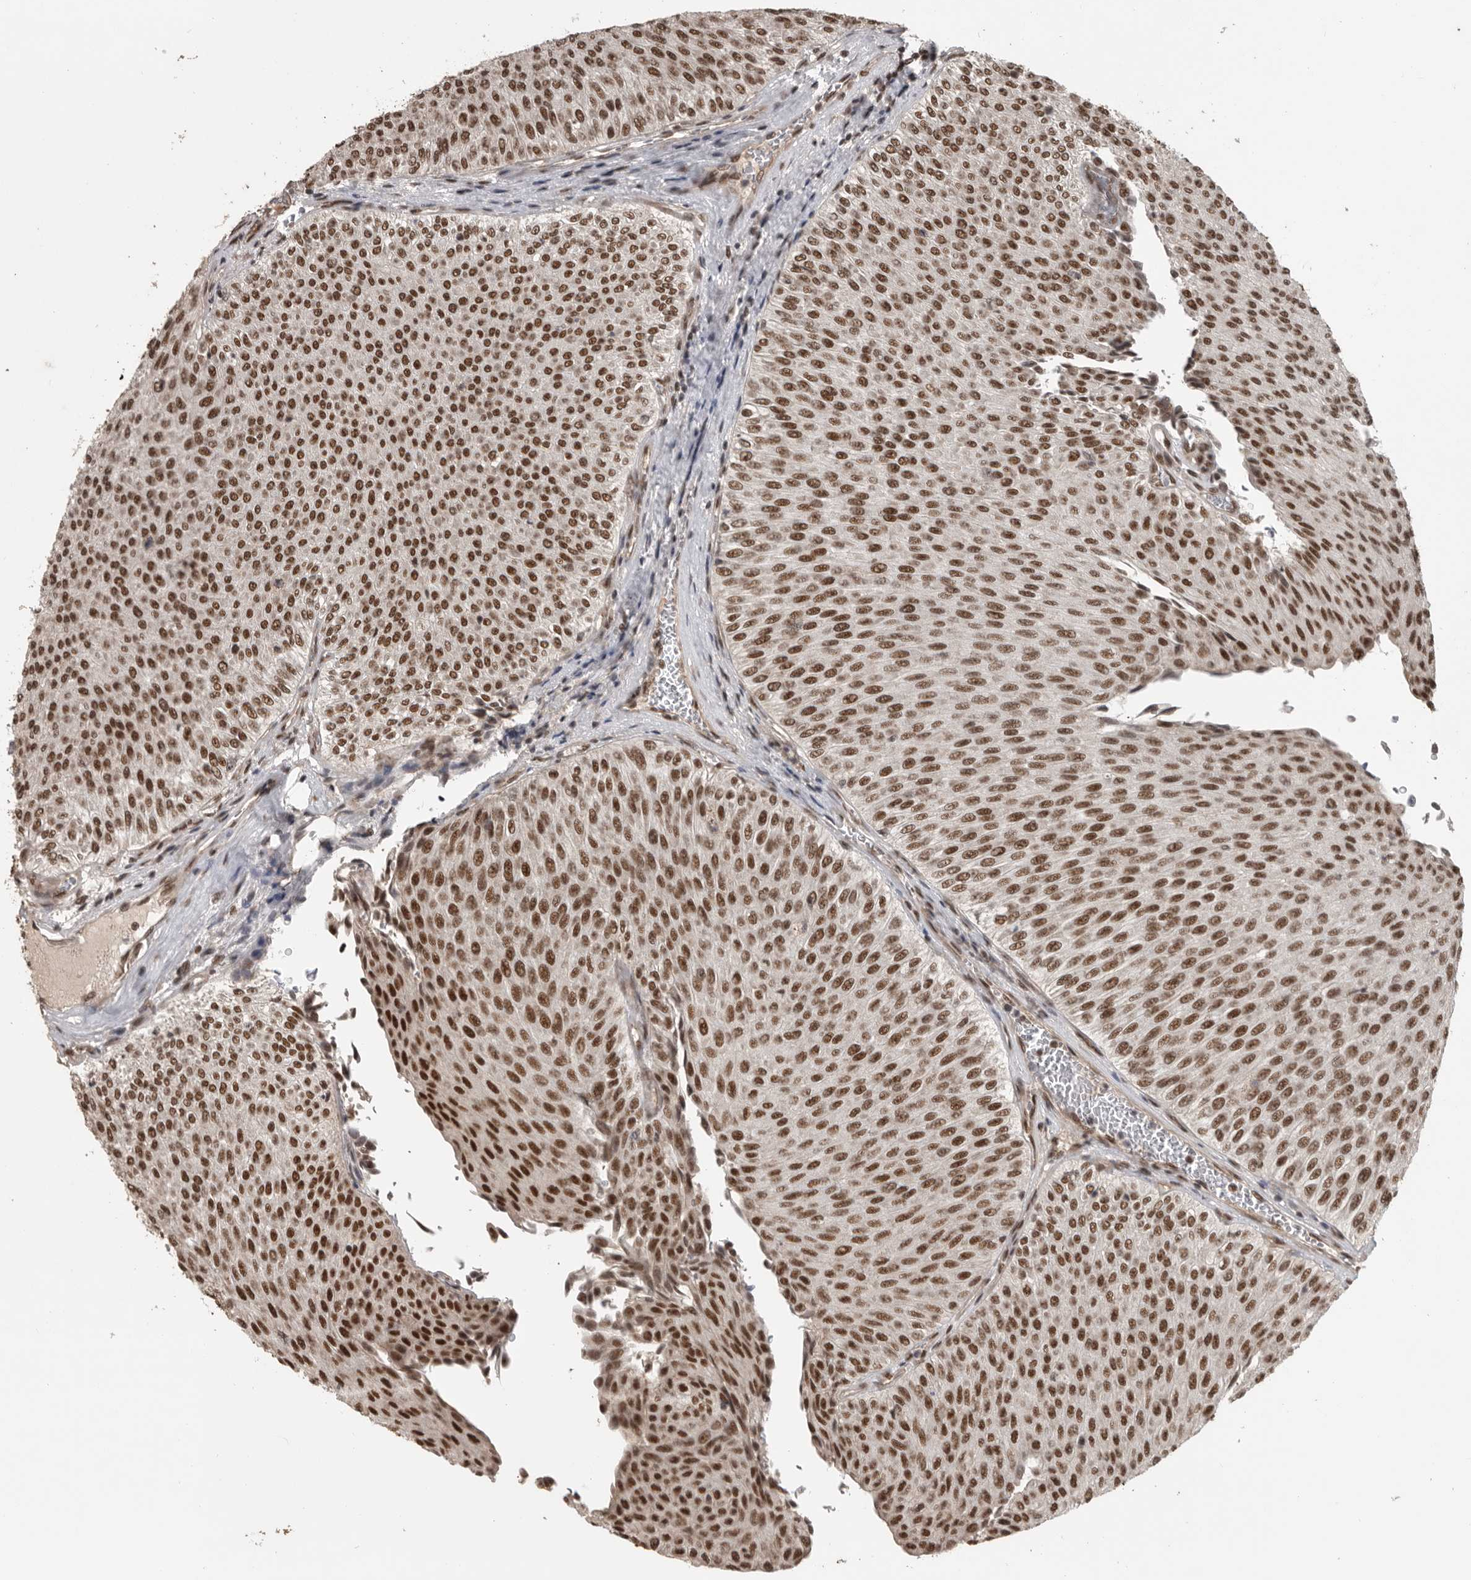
{"staining": {"intensity": "strong", "quantity": ">75%", "location": "nuclear"}, "tissue": "urothelial cancer", "cell_type": "Tumor cells", "image_type": "cancer", "snomed": [{"axis": "morphology", "description": "Urothelial carcinoma, Low grade"}, {"axis": "topography", "description": "Urinary bladder"}], "caption": "A high-resolution photomicrograph shows immunohistochemistry (IHC) staining of urothelial cancer, which shows strong nuclear expression in approximately >75% of tumor cells.", "gene": "CBLL1", "patient": {"sex": "male", "age": 78}}